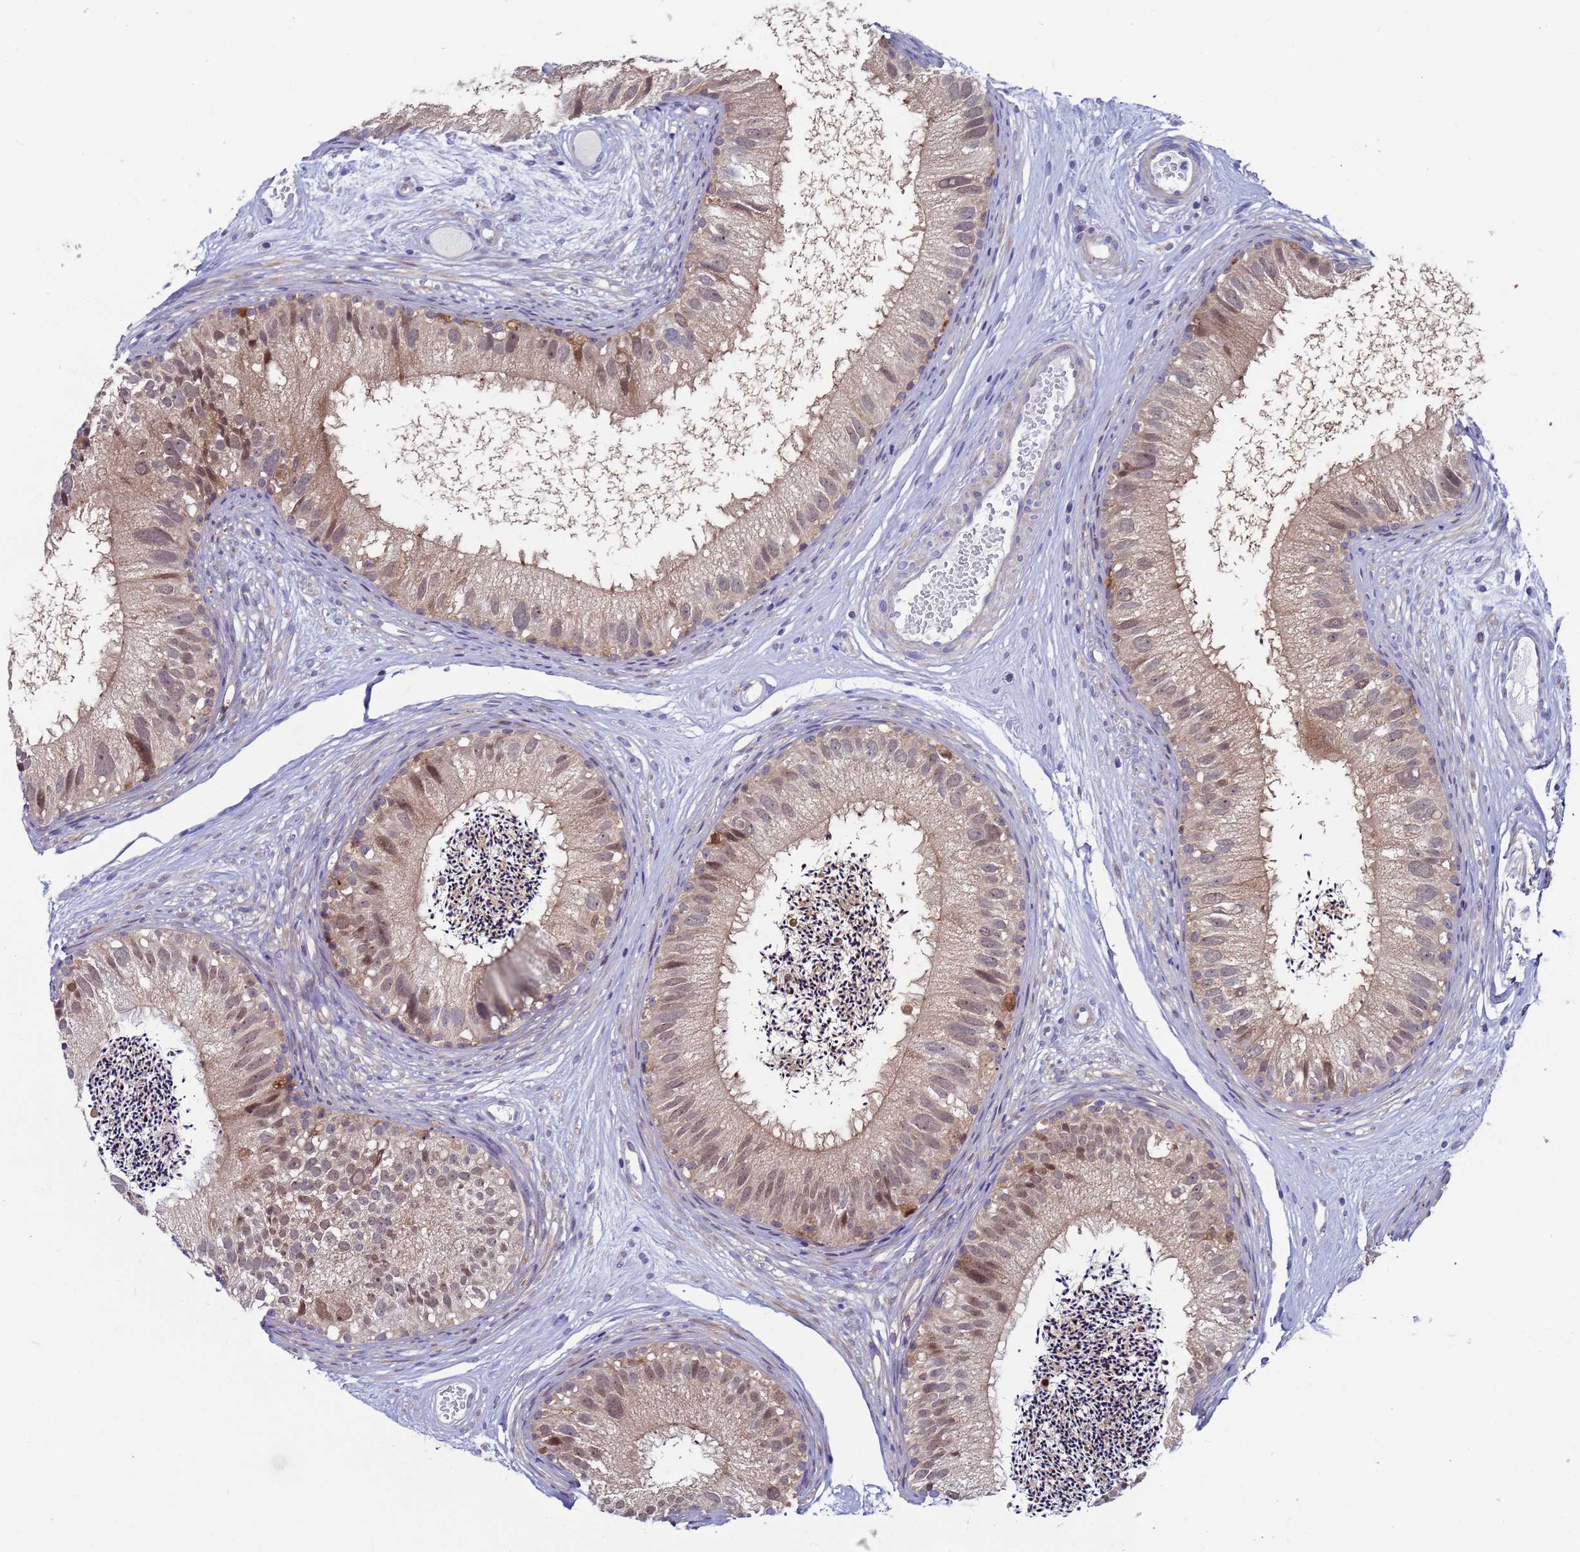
{"staining": {"intensity": "moderate", "quantity": "25%-75%", "location": "nuclear"}, "tissue": "epididymis", "cell_type": "Glandular cells", "image_type": "normal", "snomed": [{"axis": "morphology", "description": "Normal tissue, NOS"}, {"axis": "topography", "description": "Epididymis"}], "caption": "A micrograph of human epididymis stained for a protein exhibits moderate nuclear brown staining in glandular cells. The staining is performed using DAB brown chromogen to label protein expression. The nuclei are counter-stained blue using hematoxylin.", "gene": "ENOSF1", "patient": {"sex": "male", "age": 77}}